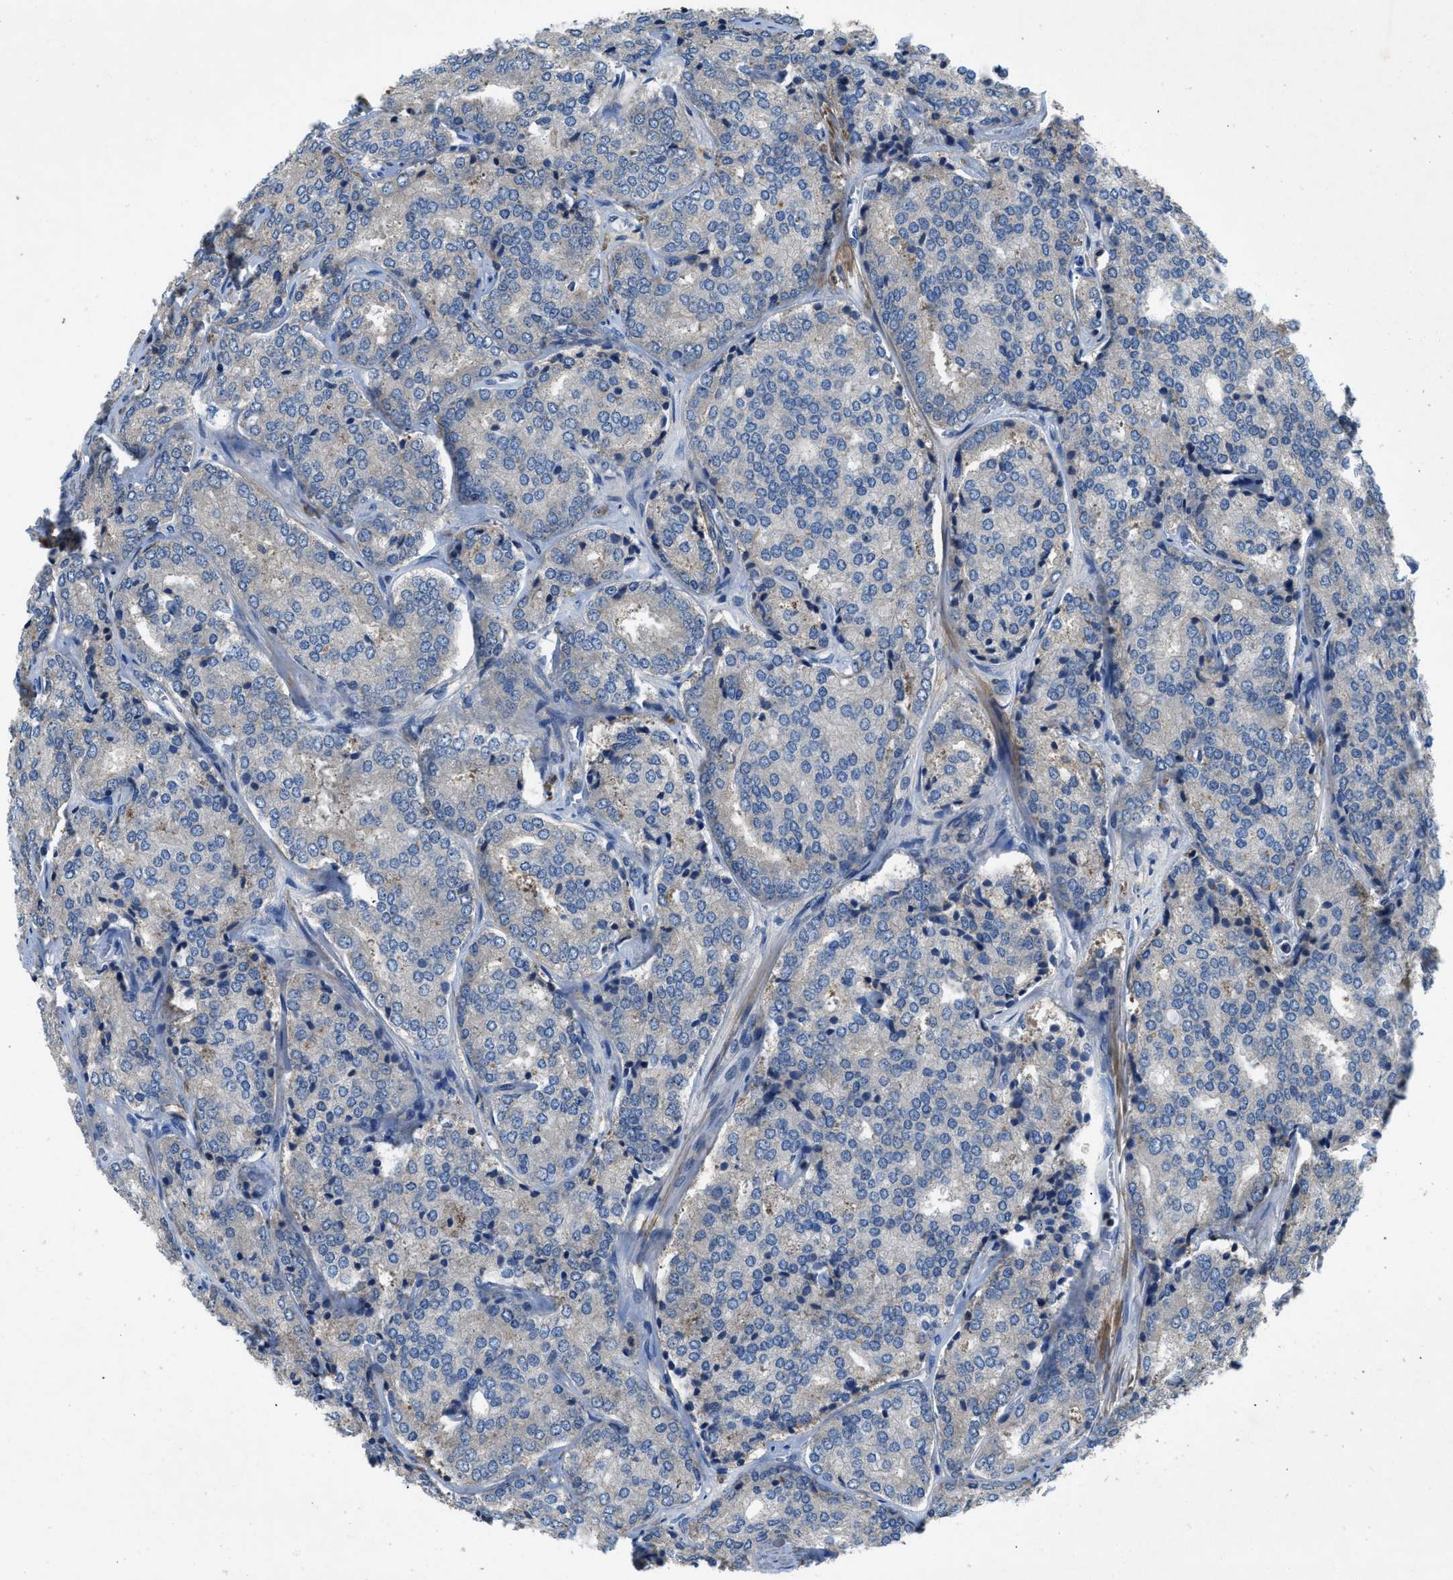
{"staining": {"intensity": "weak", "quantity": "<25%", "location": "cytoplasmic/membranous"}, "tissue": "prostate cancer", "cell_type": "Tumor cells", "image_type": "cancer", "snomed": [{"axis": "morphology", "description": "Adenocarcinoma, High grade"}, {"axis": "topography", "description": "Prostate"}], "caption": "IHC photomicrograph of prostate cancer (adenocarcinoma (high-grade)) stained for a protein (brown), which shows no staining in tumor cells.", "gene": "GPR31", "patient": {"sex": "male", "age": 65}}